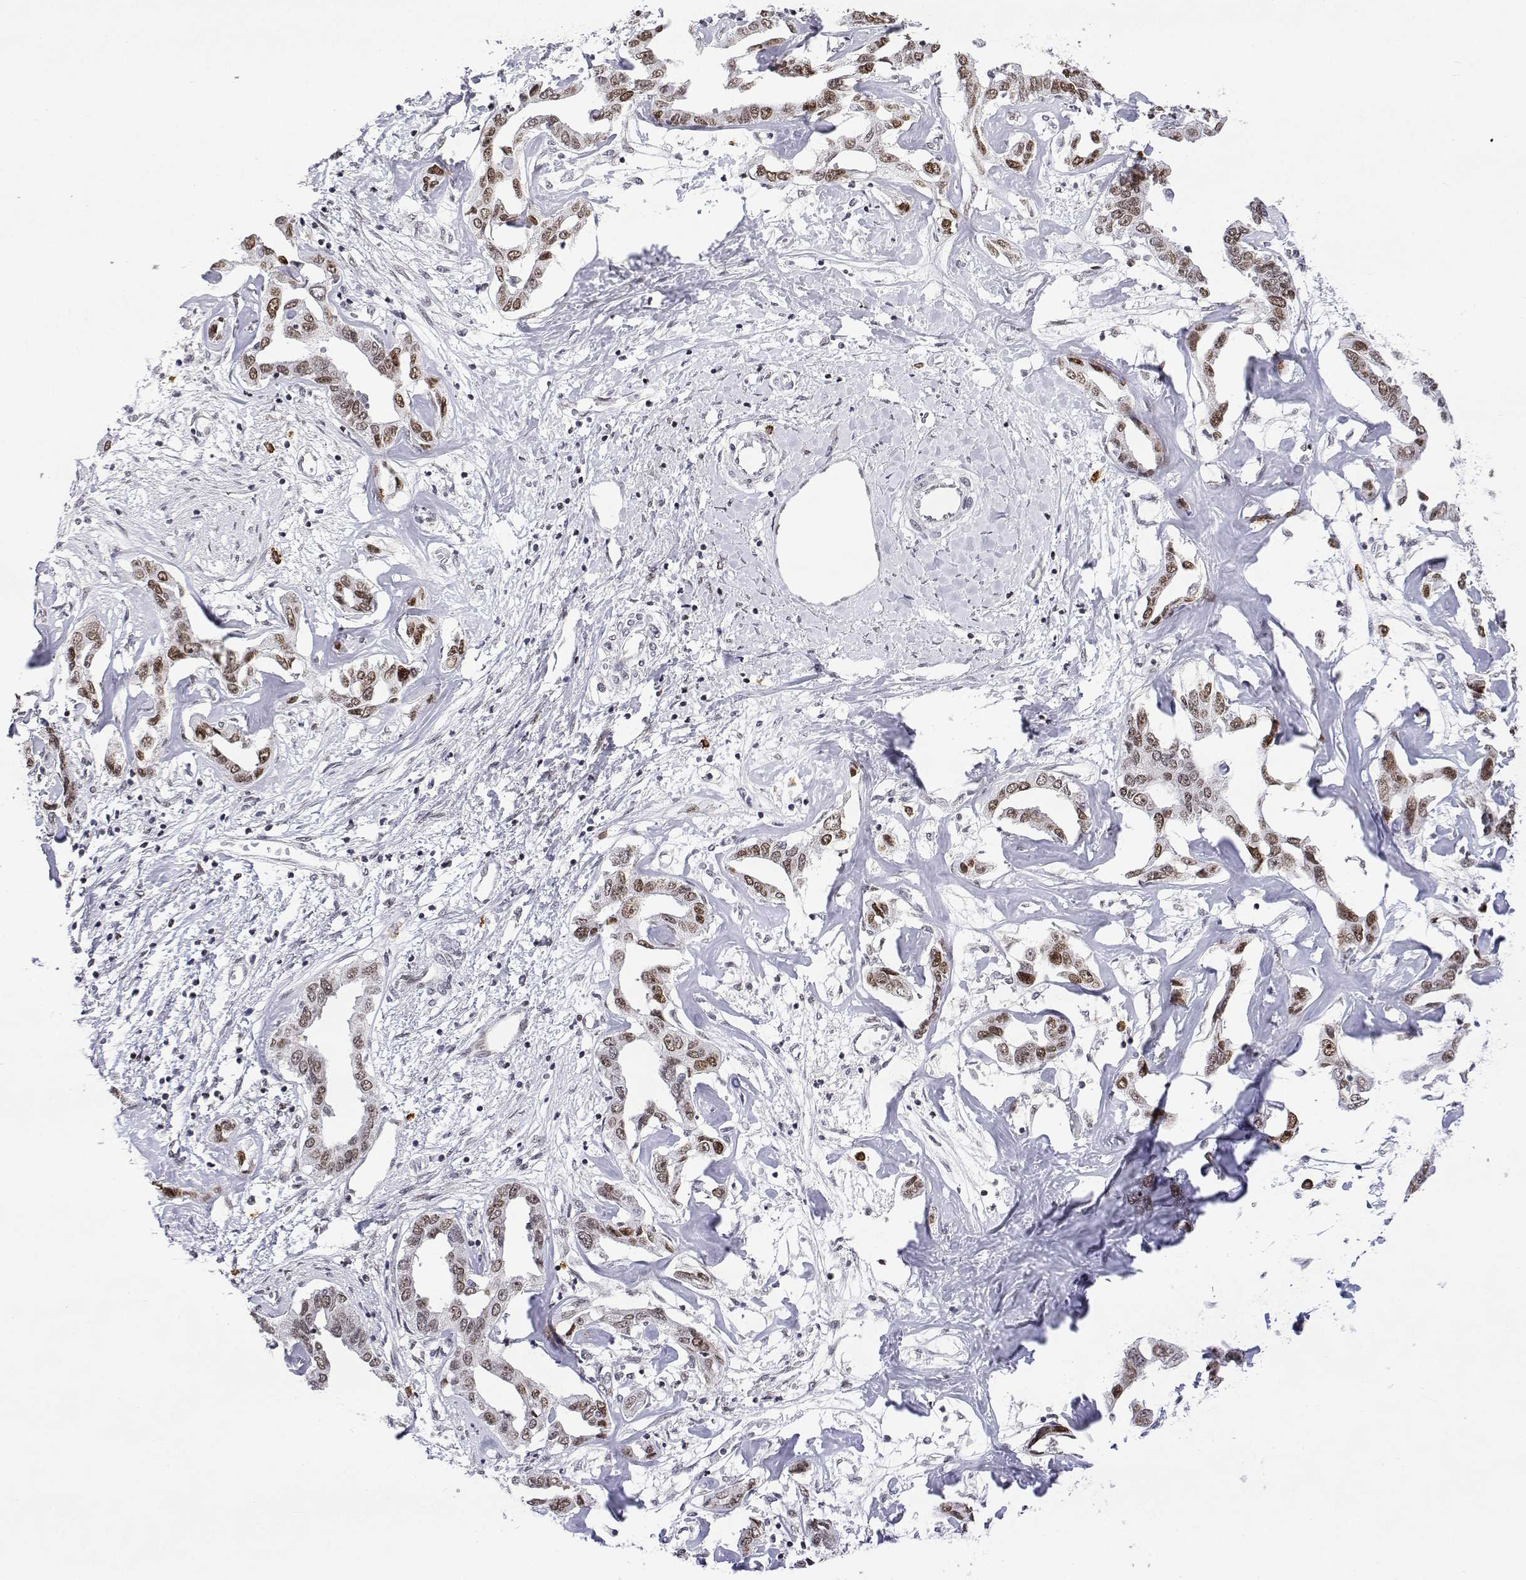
{"staining": {"intensity": "moderate", "quantity": ">75%", "location": "nuclear"}, "tissue": "liver cancer", "cell_type": "Tumor cells", "image_type": "cancer", "snomed": [{"axis": "morphology", "description": "Cholangiocarcinoma"}, {"axis": "topography", "description": "Liver"}], "caption": "Liver cancer (cholangiocarcinoma) was stained to show a protein in brown. There is medium levels of moderate nuclear staining in approximately >75% of tumor cells. Using DAB (3,3'-diaminobenzidine) (brown) and hematoxylin (blue) stains, captured at high magnification using brightfield microscopy.", "gene": "XPC", "patient": {"sex": "male", "age": 59}}